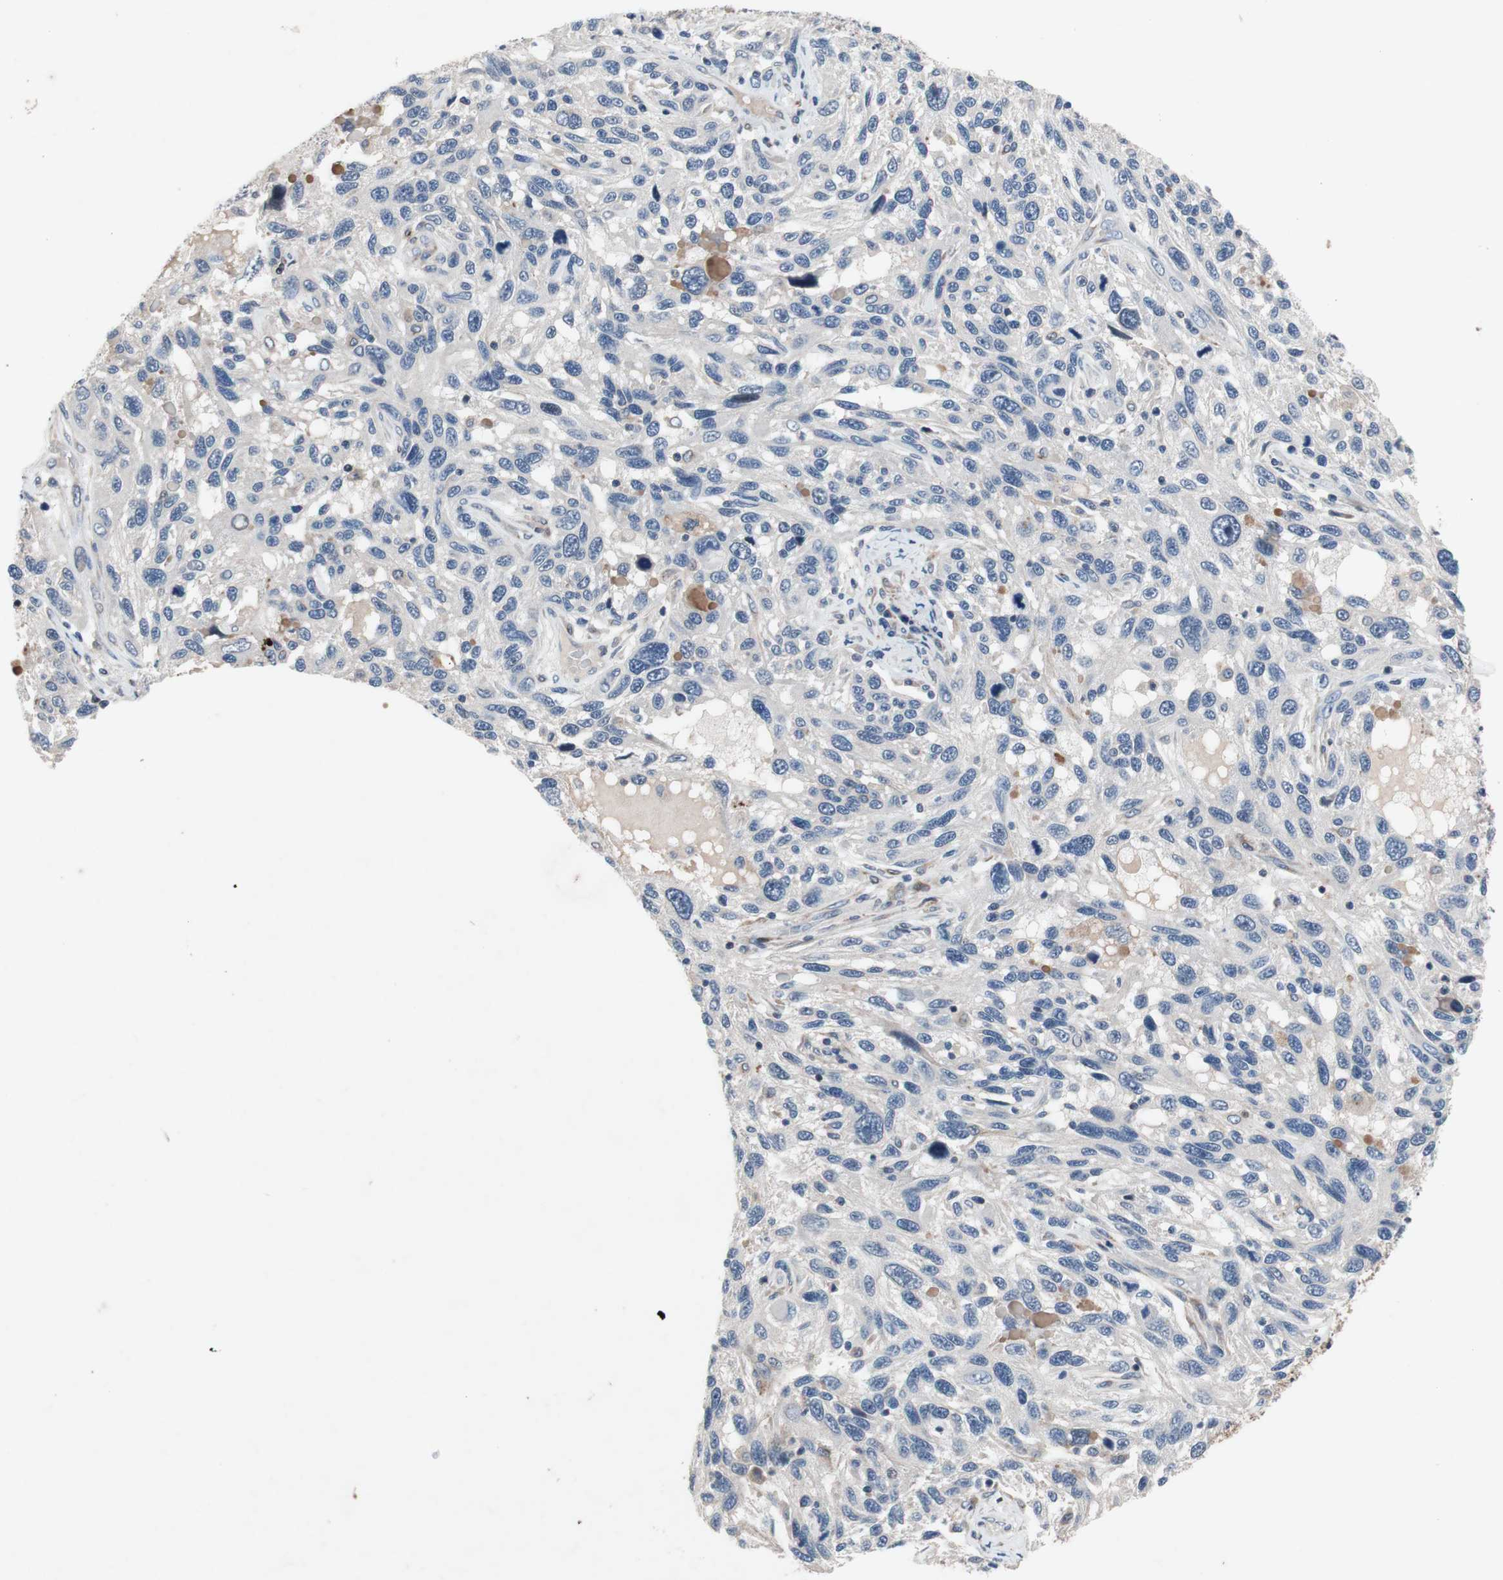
{"staining": {"intensity": "negative", "quantity": "none", "location": "none"}, "tissue": "melanoma", "cell_type": "Tumor cells", "image_type": "cancer", "snomed": [{"axis": "morphology", "description": "Malignant melanoma, NOS"}, {"axis": "topography", "description": "Skin"}], "caption": "This histopathology image is of malignant melanoma stained with immunohistochemistry to label a protein in brown with the nuclei are counter-stained blue. There is no staining in tumor cells. The staining was performed using DAB to visualize the protein expression in brown, while the nuclei were stained in blue with hematoxylin (Magnification: 20x).", "gene": "MUTYH", "patient": {"sex": "male", "age": 53}}